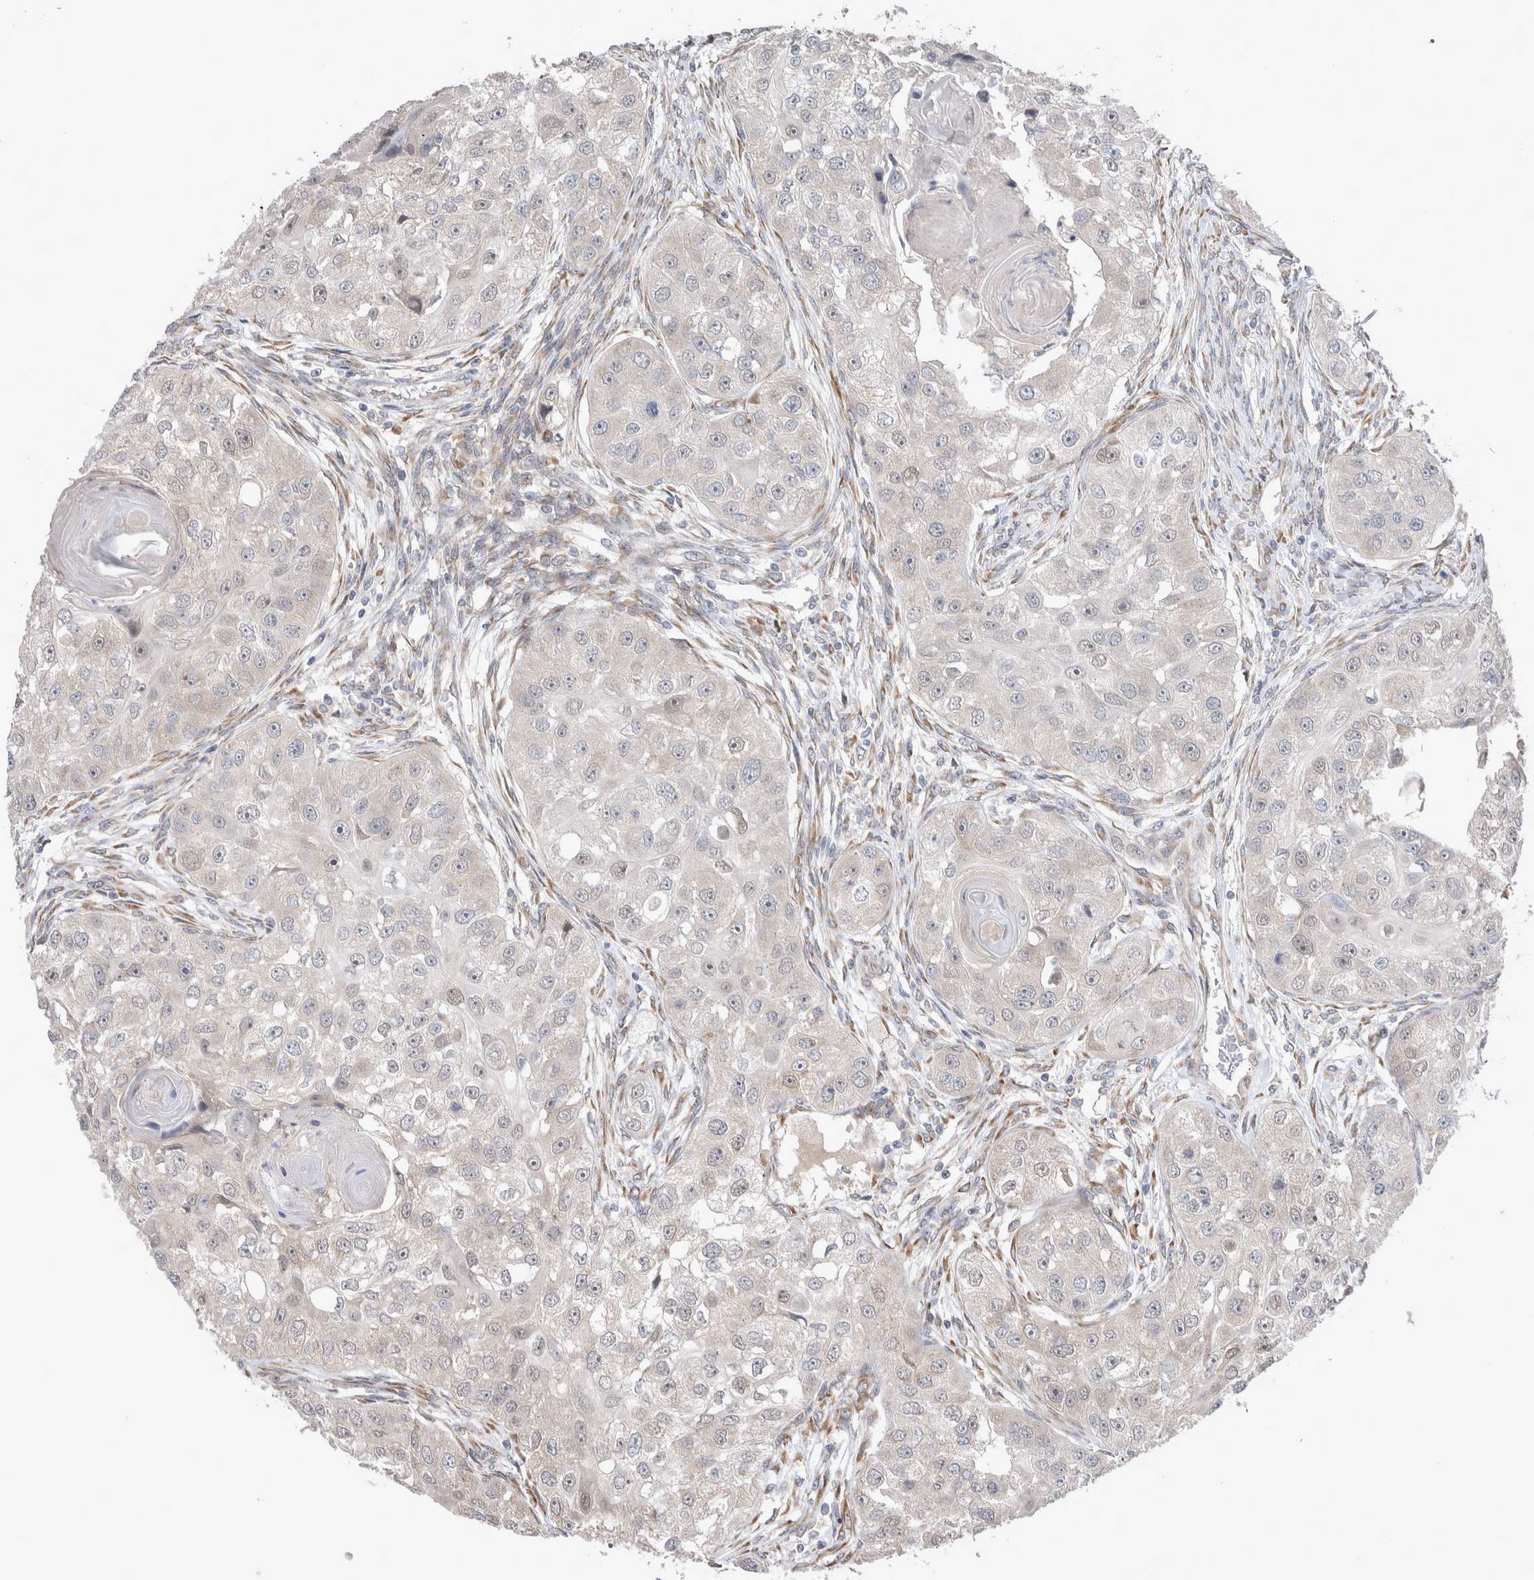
{"staining": {"intensity": "negative", "quantity": "none", "location": "none"}, "tissue": "head and neck cancer", "cell_type": "Tumor cells", "image_type": "cancer", "snomed": [{"axis": "morphology", "description": "Normal tissue, NOS"}, {"axis": "morphology", "description": "Squamous cell carcinoma, NOS"}, {"axis": "topography", "description": "Skeletal muscle"}, {"axis": "topography", "description": "Head-Neck"}], "caption": "Head and neck cancer was stained to show a protein in brown. There is no significant positivity in tumor cells. (DAB (3,3'-diaminobenzidine) immunohistochemistry, high magnification).", "gene": "CUL2", "patient": {"sex": "male", "age": 51}}